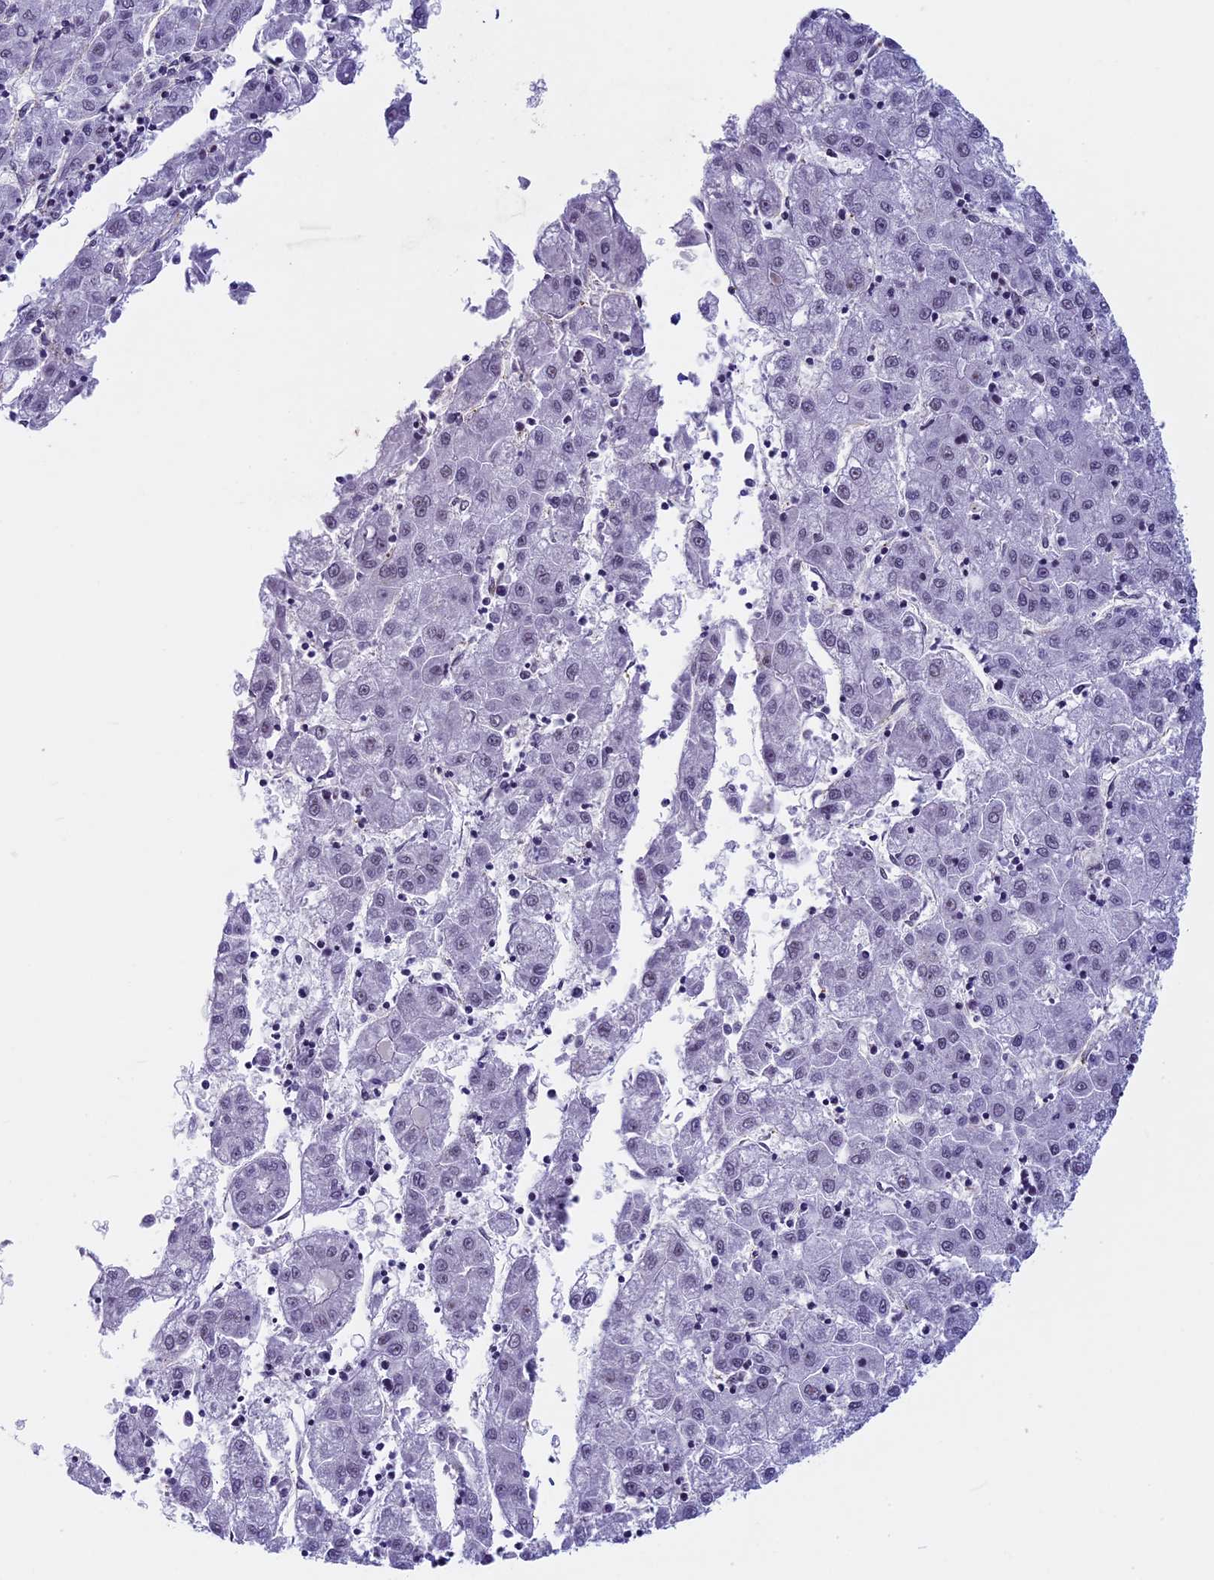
{"staining": {"intensity": "negative", "quantity": "none", "location": "none"}, "tissue": "liver cancer", "cell_type": "Tumor cells", "image_type": "cancer", "snomed": [{"axis": "morphology", "description": "Carcinoma, Hepatocellular, NOS"}, {"axis": "topography", "description": "Liver"}], "caption": "The image displays no staining of tumor cells in hepatocellular carcinoma (liver).", "gene": "NIPBL", "patient": {"sex": "male", "age": 72}}